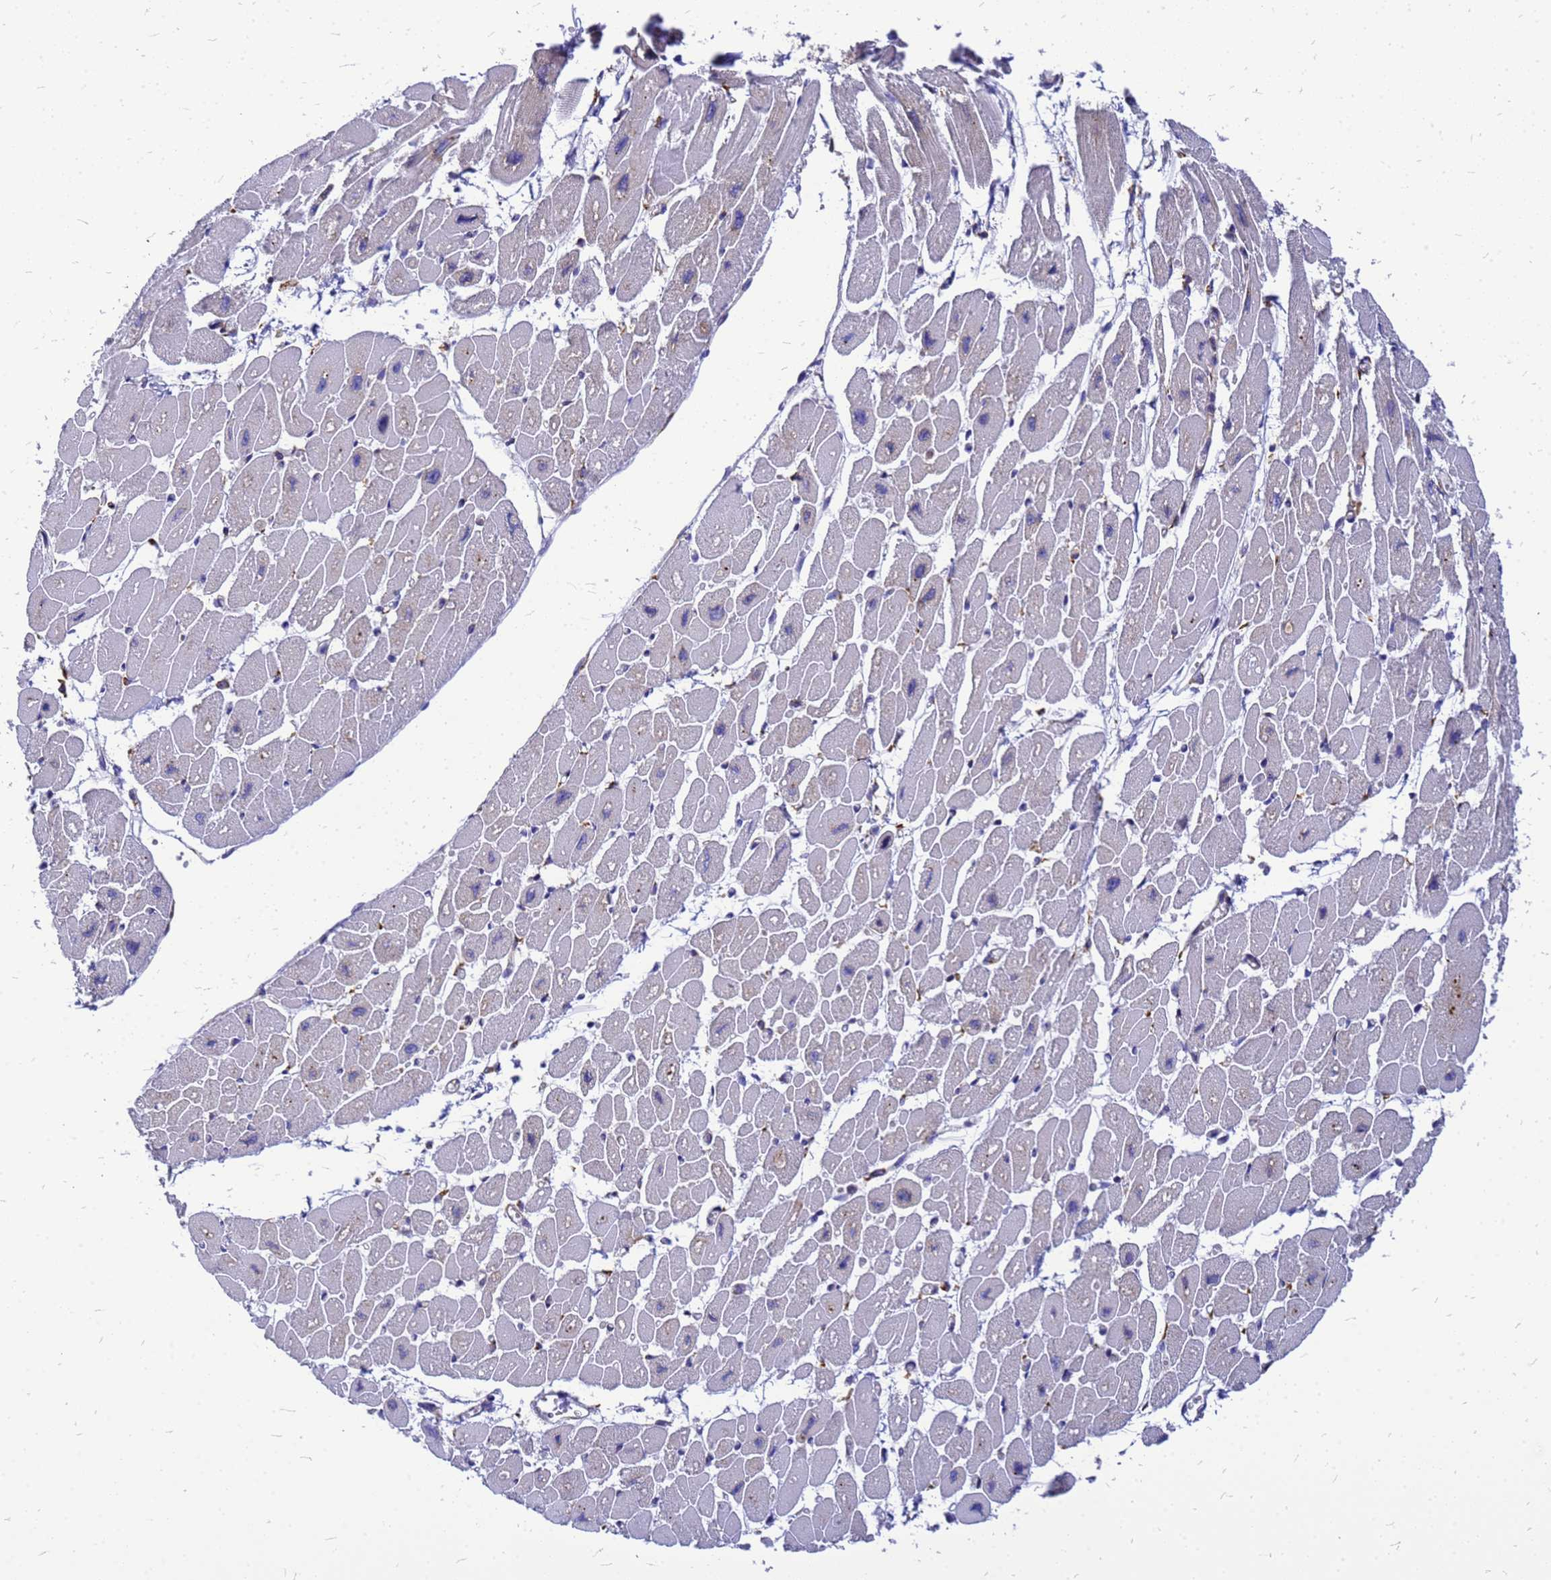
{"staining": {"intensity": "moderate", "quantity": "<25%", "location": "cytoplasmic/membranous"}, "tissue": "heart muscle", "cell_type": "Cardiomyocytes", "image_type": "normal", "snomed": [{"axis": "morphology", "description": "Normal tissue, NOS"}, {"axis": "topography", "description": "Heart"}], "caption": "Heart muscle stained for a protein (brown) shows moderate cytoplasmic/membranous positive expression in approximately <25% of cardiomyocytes.", "gene": "EEF1D", "patient": {"sex": "female", "age": 54}}